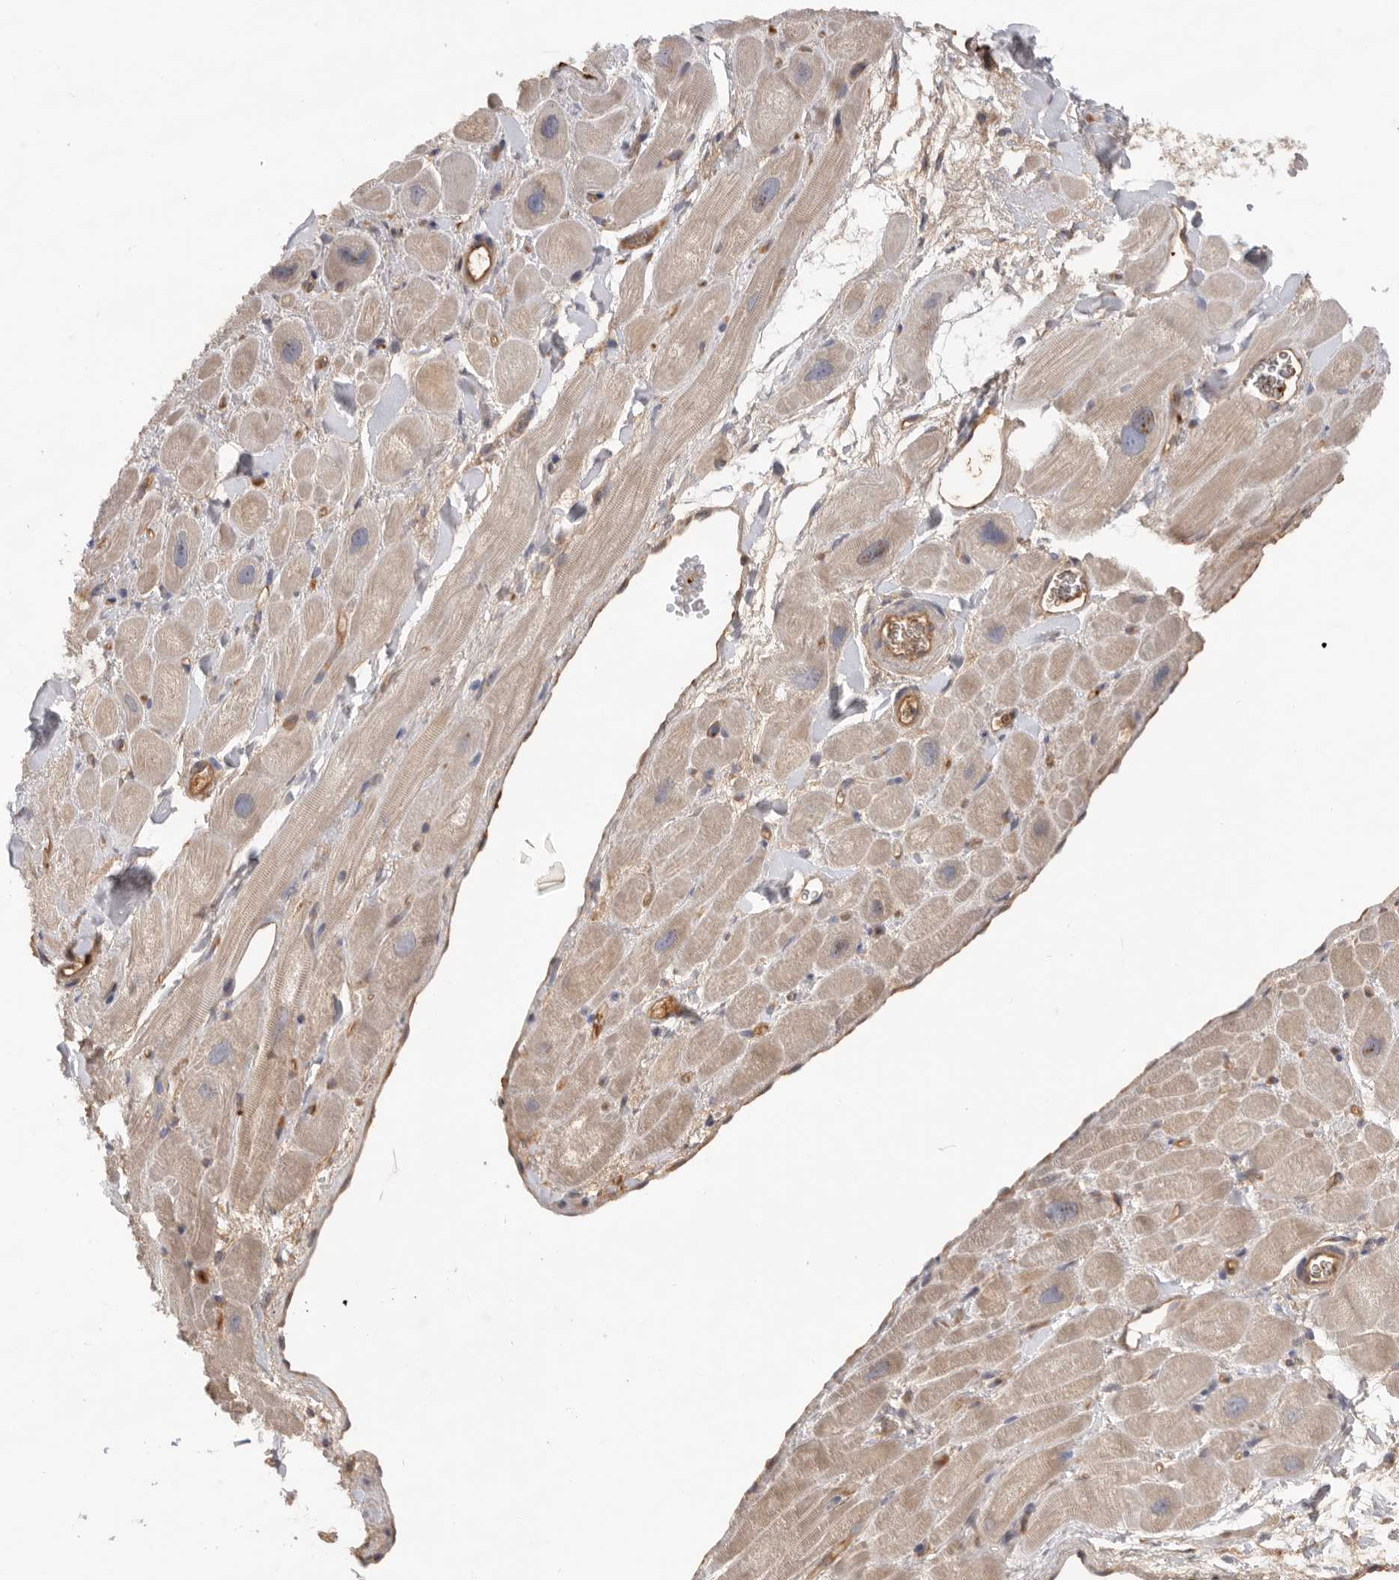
{"staining": {"intensity": "weak", "quantity": ">75%", "location": "cytoplasmic/membranous"}, "tissue": "heart muscle", "cell_type": "Cardiomyocytes", "image_type": "normal", "snomed": [{"axis": "morphology", "description": "Normal tissue, NOS"}, {"axis": "topography", "description": "Heart"}], "caption": "Brown immunohistochemical staining in unremarkable heart muscle demonstrates weak cytoplasmic/membranous expression in approximately >75% of cardiomyocytes. Using DAB (3,3'-diaminobenzidine) (brown) and hematoxylin (blue) stains, captured at high magnification using brightfield microscopy.", "gene": "CDC42BPB", "patient": {"sex": "male", "age": 49}}